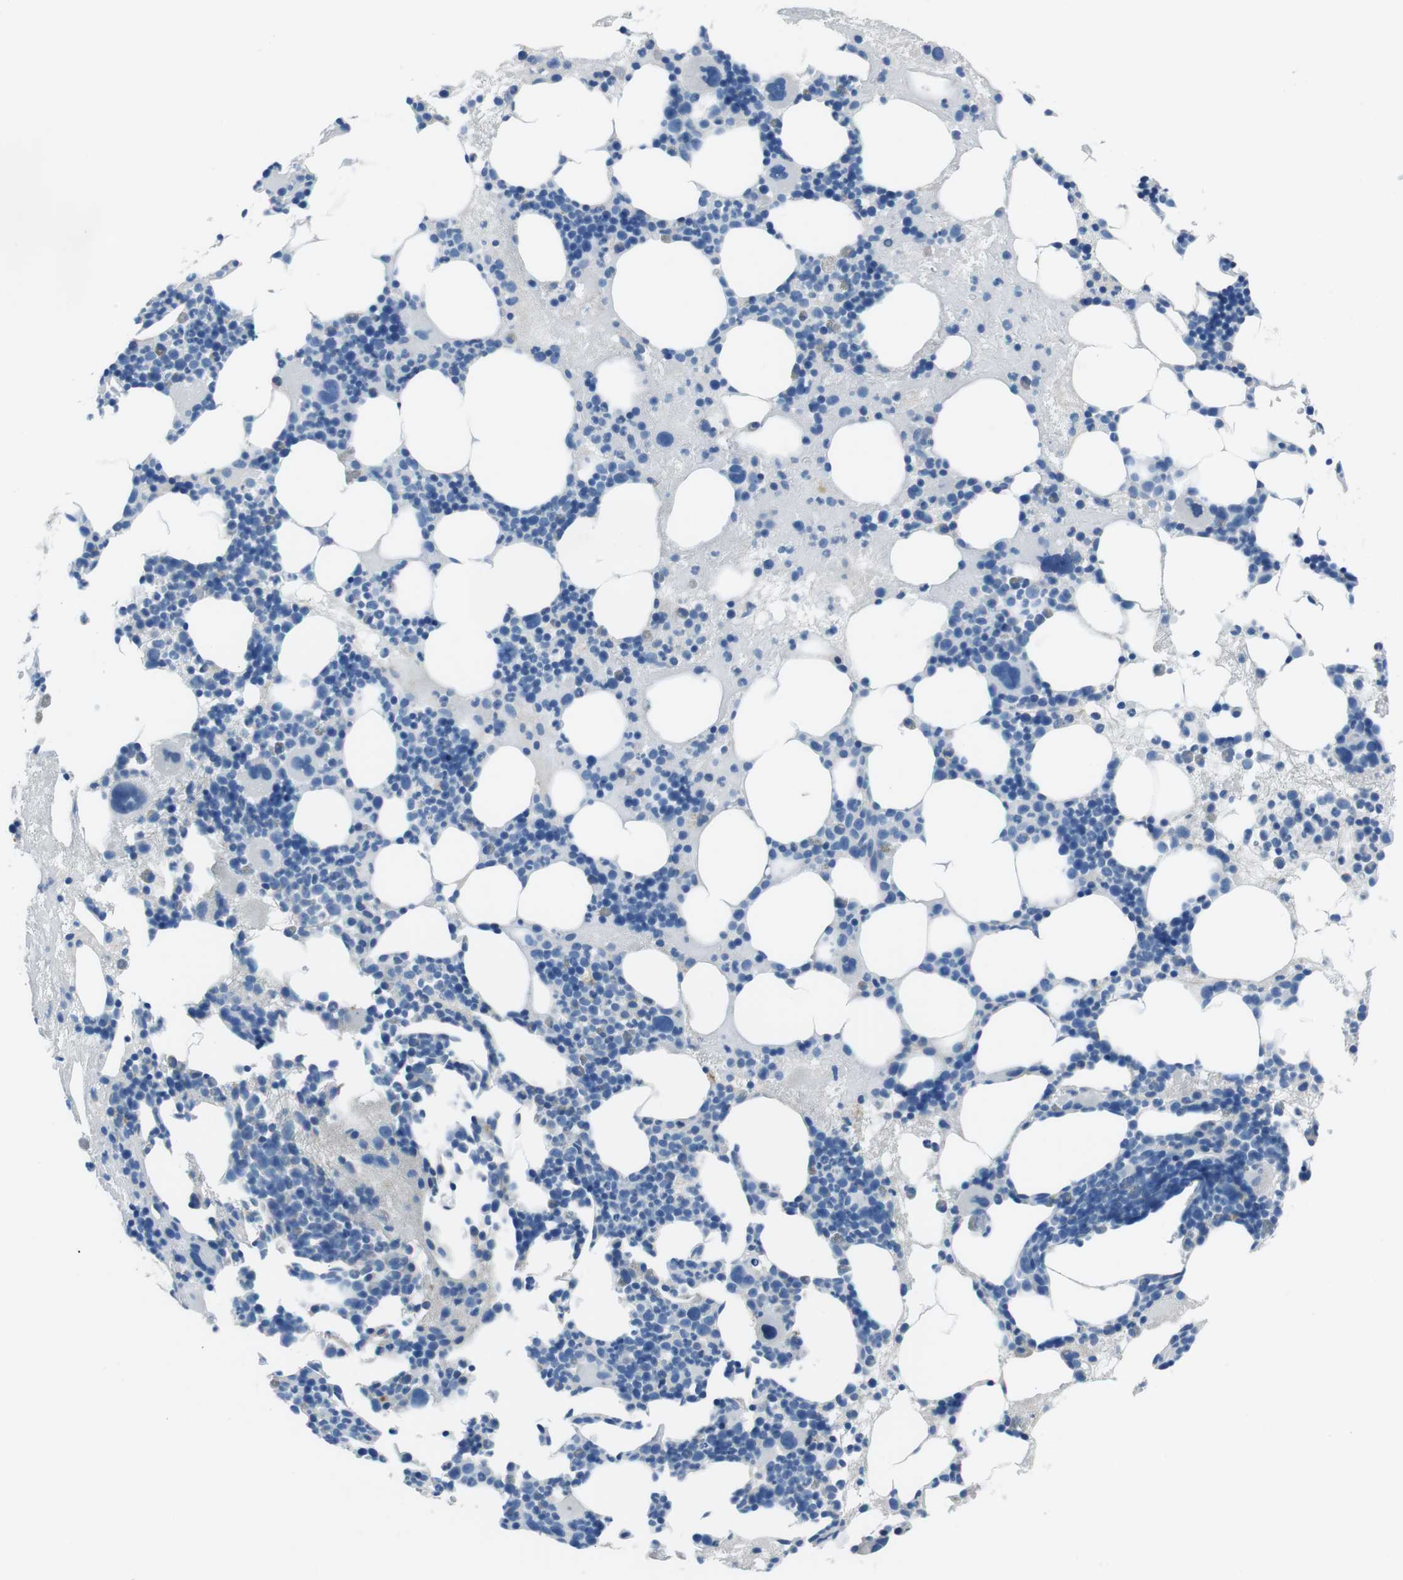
{"staining": {"intensity": "negative", "quantity": "none", "location": "none"}, "tissue": "bone marrow", "cell_type": "Hematopoietic cells", "image_type": "normal", "snomed": [{"axis": "morphology", "description": "Normal tissue, NOS"}, {"axis": "morphology", "description": "Inflammation, NOS"}, {"axis": "topography", "description": "Bone marrow"}], "caption": "Hematopoietic cells are negative for protein expression in normal human bone marrow. Brightfield microscopy of IHC stained with DAB (3,3'-diaminobenzidine) (brown) and hematoxylin (blue), captured at high magnification.", "gene": "TULP3", "patient": {"sex": "female", "age": 76}}